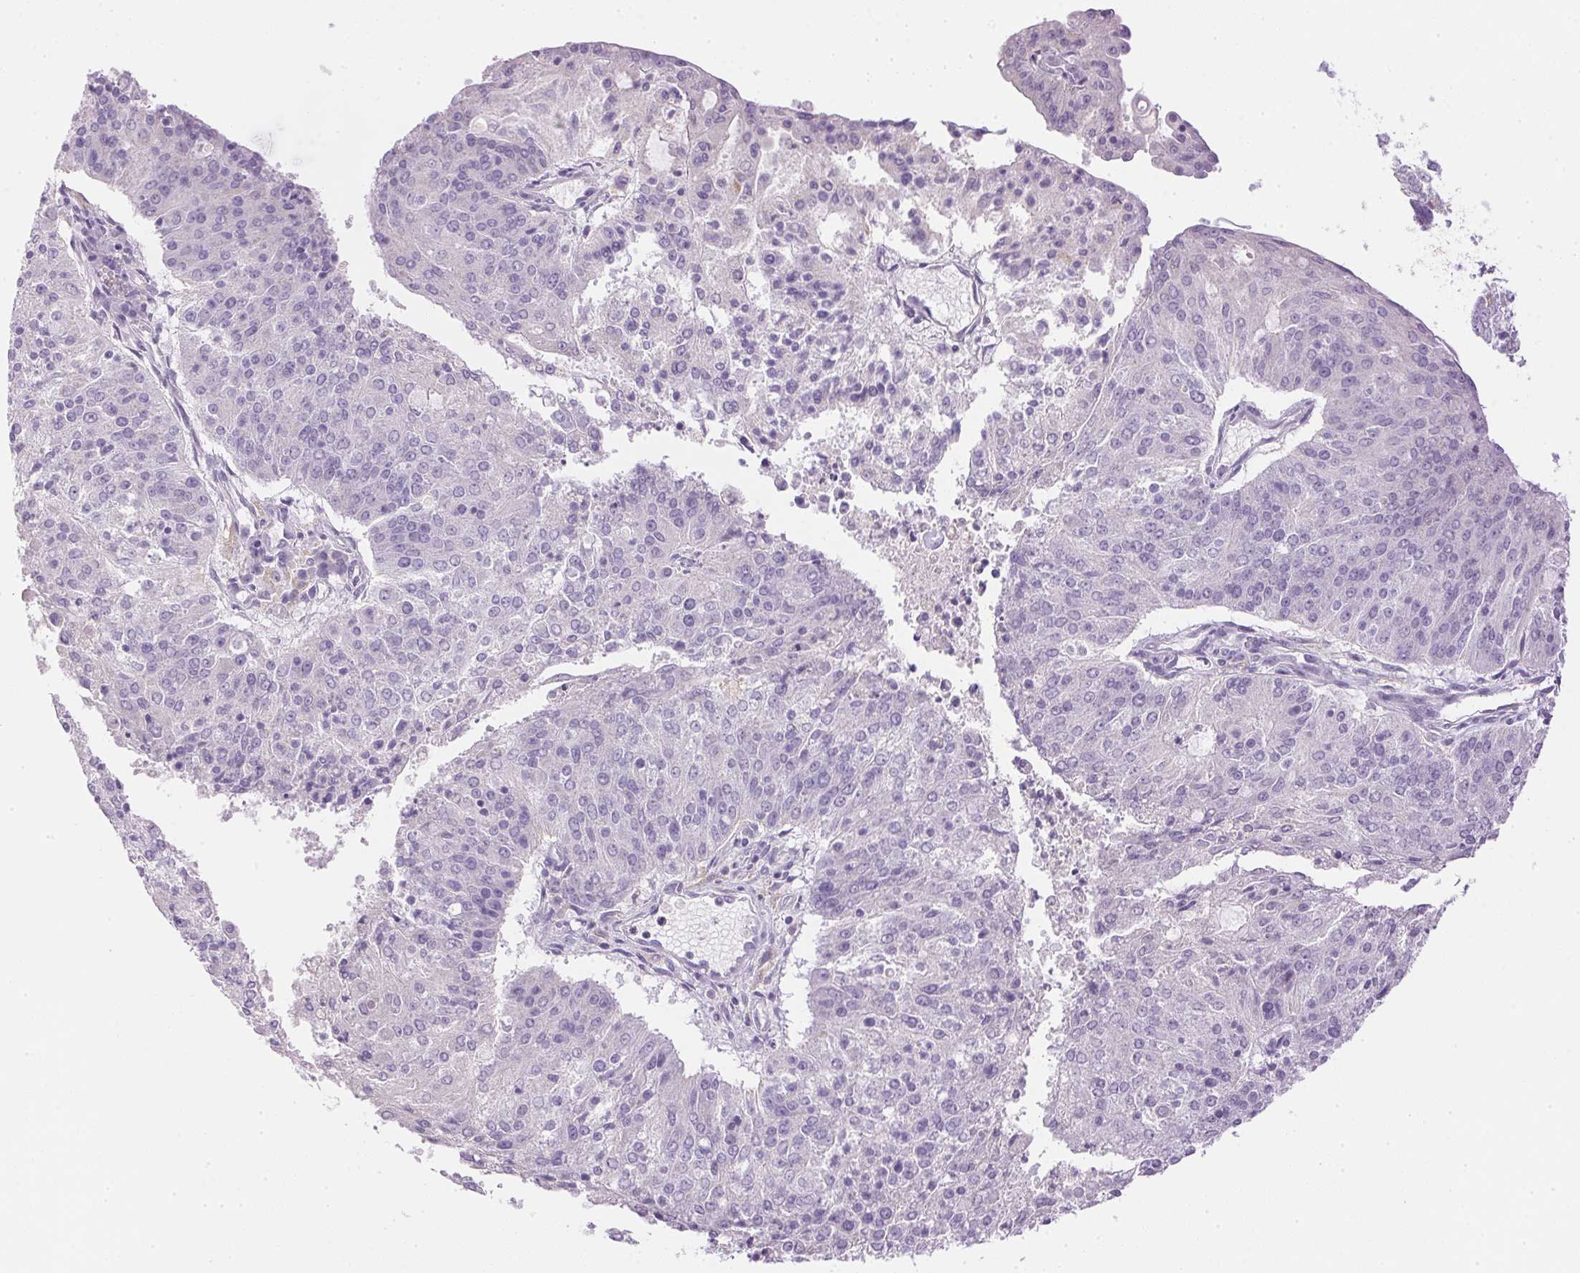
{"staining": {"intensity": "negative", "quantity": "none", "location": "none"}, "tissue": "endometrial cancer", "cell_type": "Tumor cells", "image_type": "cancer", "snomed": [{"axis": "morphology", "description": "Adenocarcinoma, NOS"}, {"axis": "topography", "description": "Endometrium"}], "caption": "Protein analysis of adenocarcinoma (endometrial) displays no significant expression in tumor cells.", "gene": "ATP6V1G3", "patient": {"sex": "female", "age": 82}}